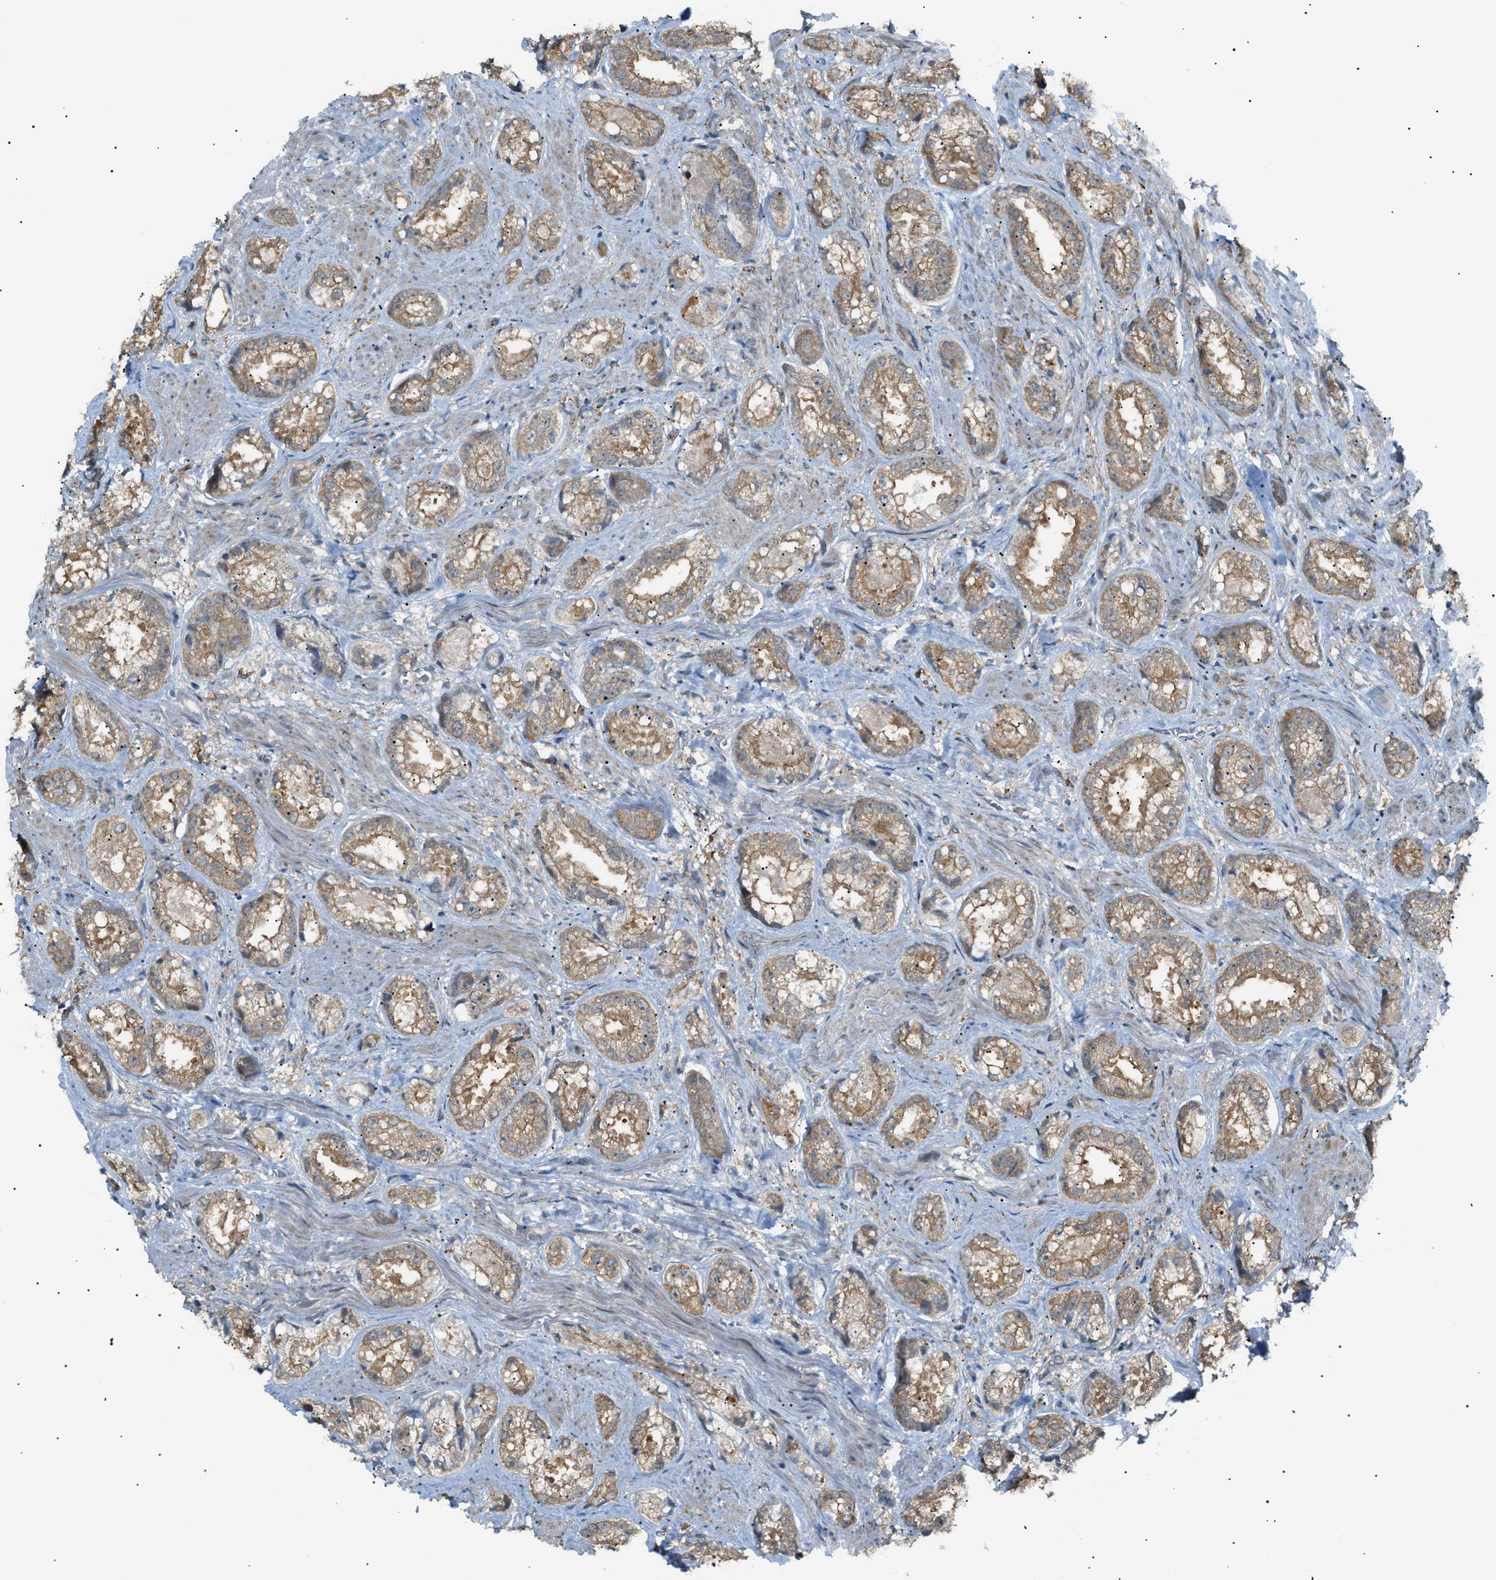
{"staining": {"intensity": "moderate", "quantity": ">75%", "location": "cytoplasmic/membranous"}, "tissue": "prostate cancer", "cell_type": "Tumor cells", "image_type": "cancer", "snomed": [{"axis": "morphology", "description": "Adenocarcinoma, High grade"}, {"axis": "topography", "description": "Prostate"}], "caption": "Prostate cancer (high-grade adenocarcinoma) stained with a protein marker shows moderate staining in tumor cells.", "gene": "LPIN2", "patient": {"sex": "male", "age": 61}}